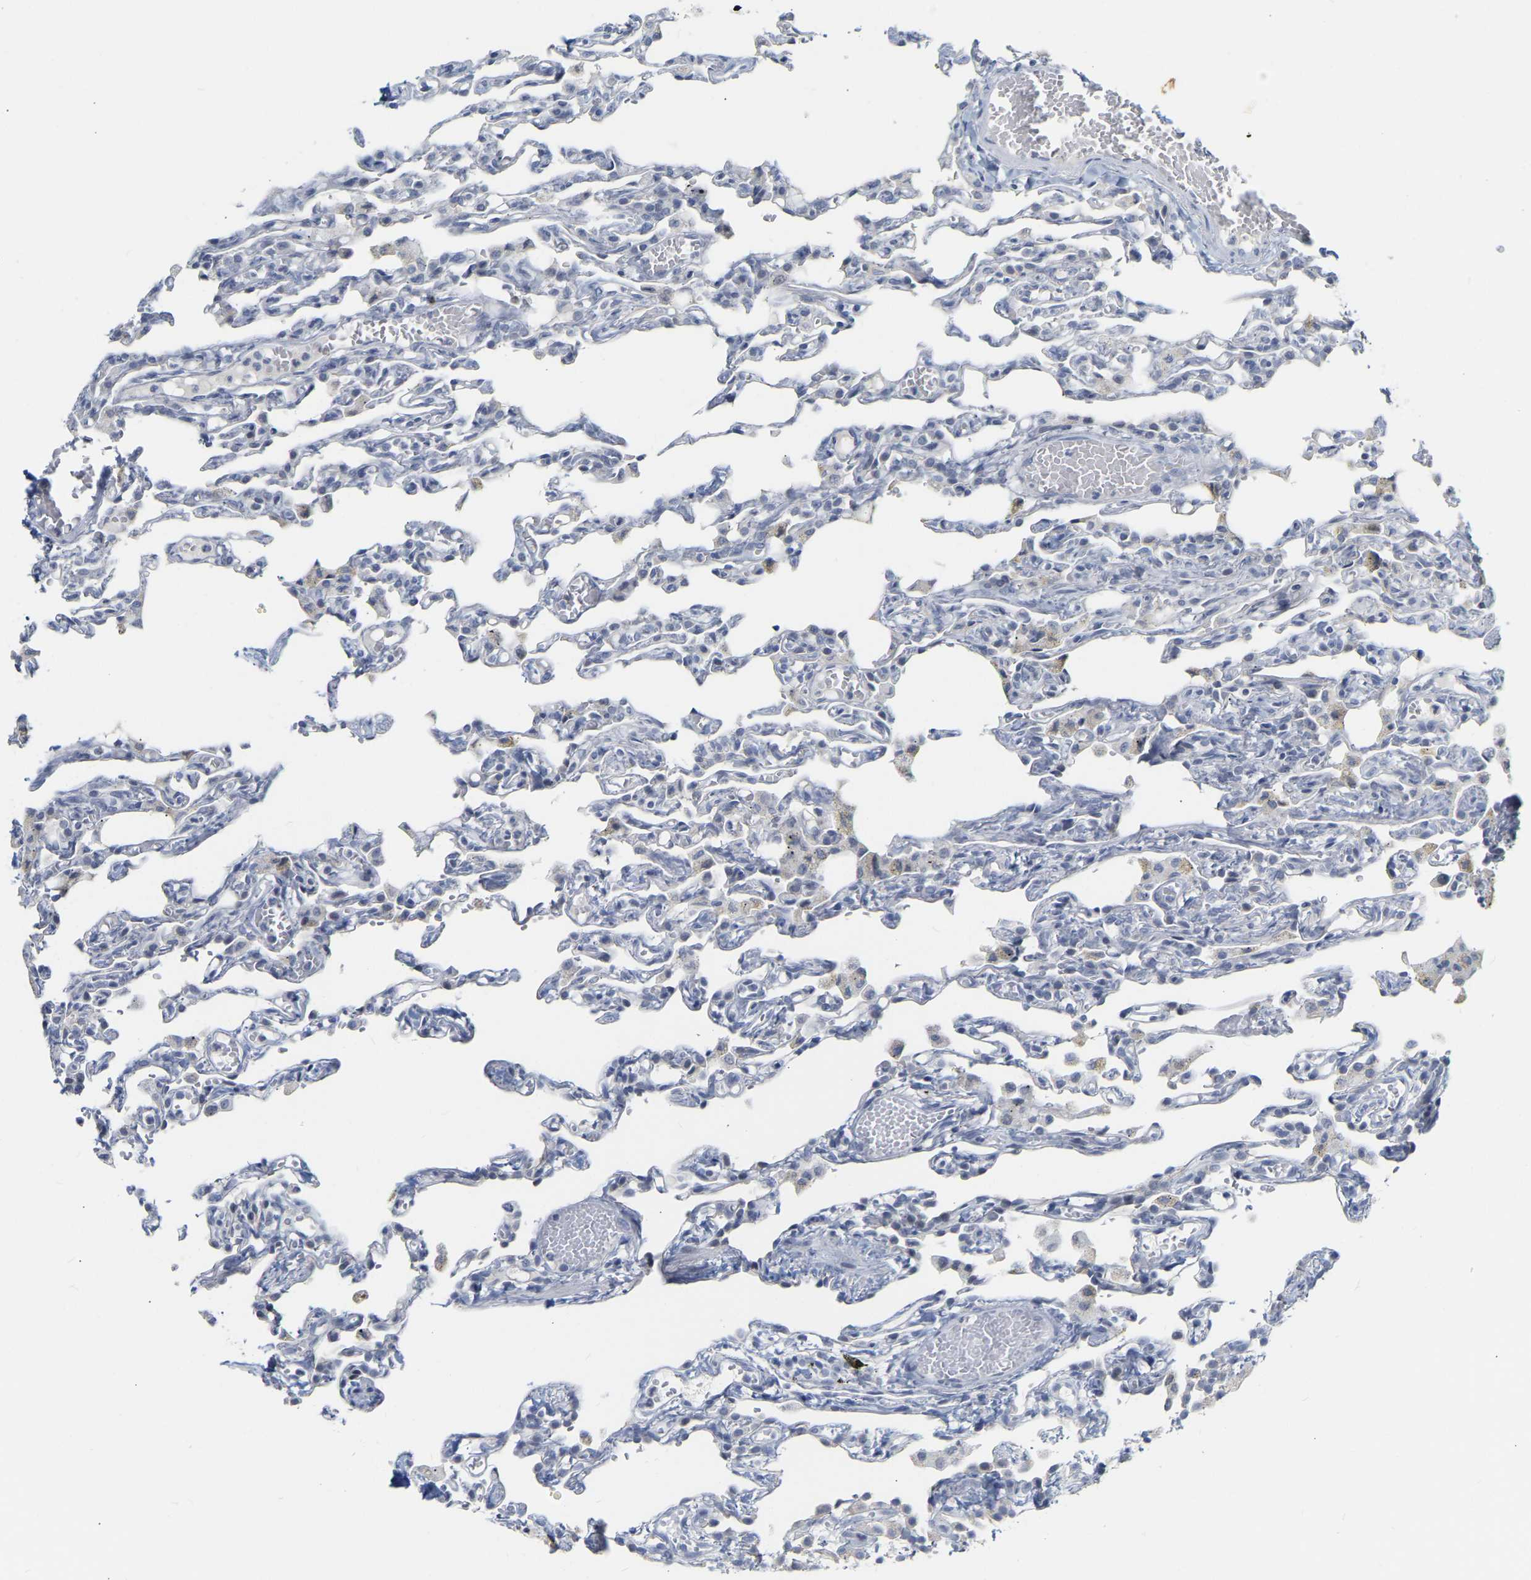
{"staining": {"intensity": "negative", "quantity": "none", "location": "none"}, "tissue": "lung", "cell_type": "Alveolar cells", "image_type": "normal", "snomed": [{"axis": "morphology", "description": "Normal tissue, NOS"}, {"axis": "topography", "description": "Lung"}], "caption": "This is a photomicrograph of immunohistochemistry staining of unremarkable lung, which shows no positivity in alveolar cells. (Brightfield microscopy of DAB immunohistochemistry at high magnification).", "gene": "KRT76", "patient": {"sex": "male", "age": 21}}